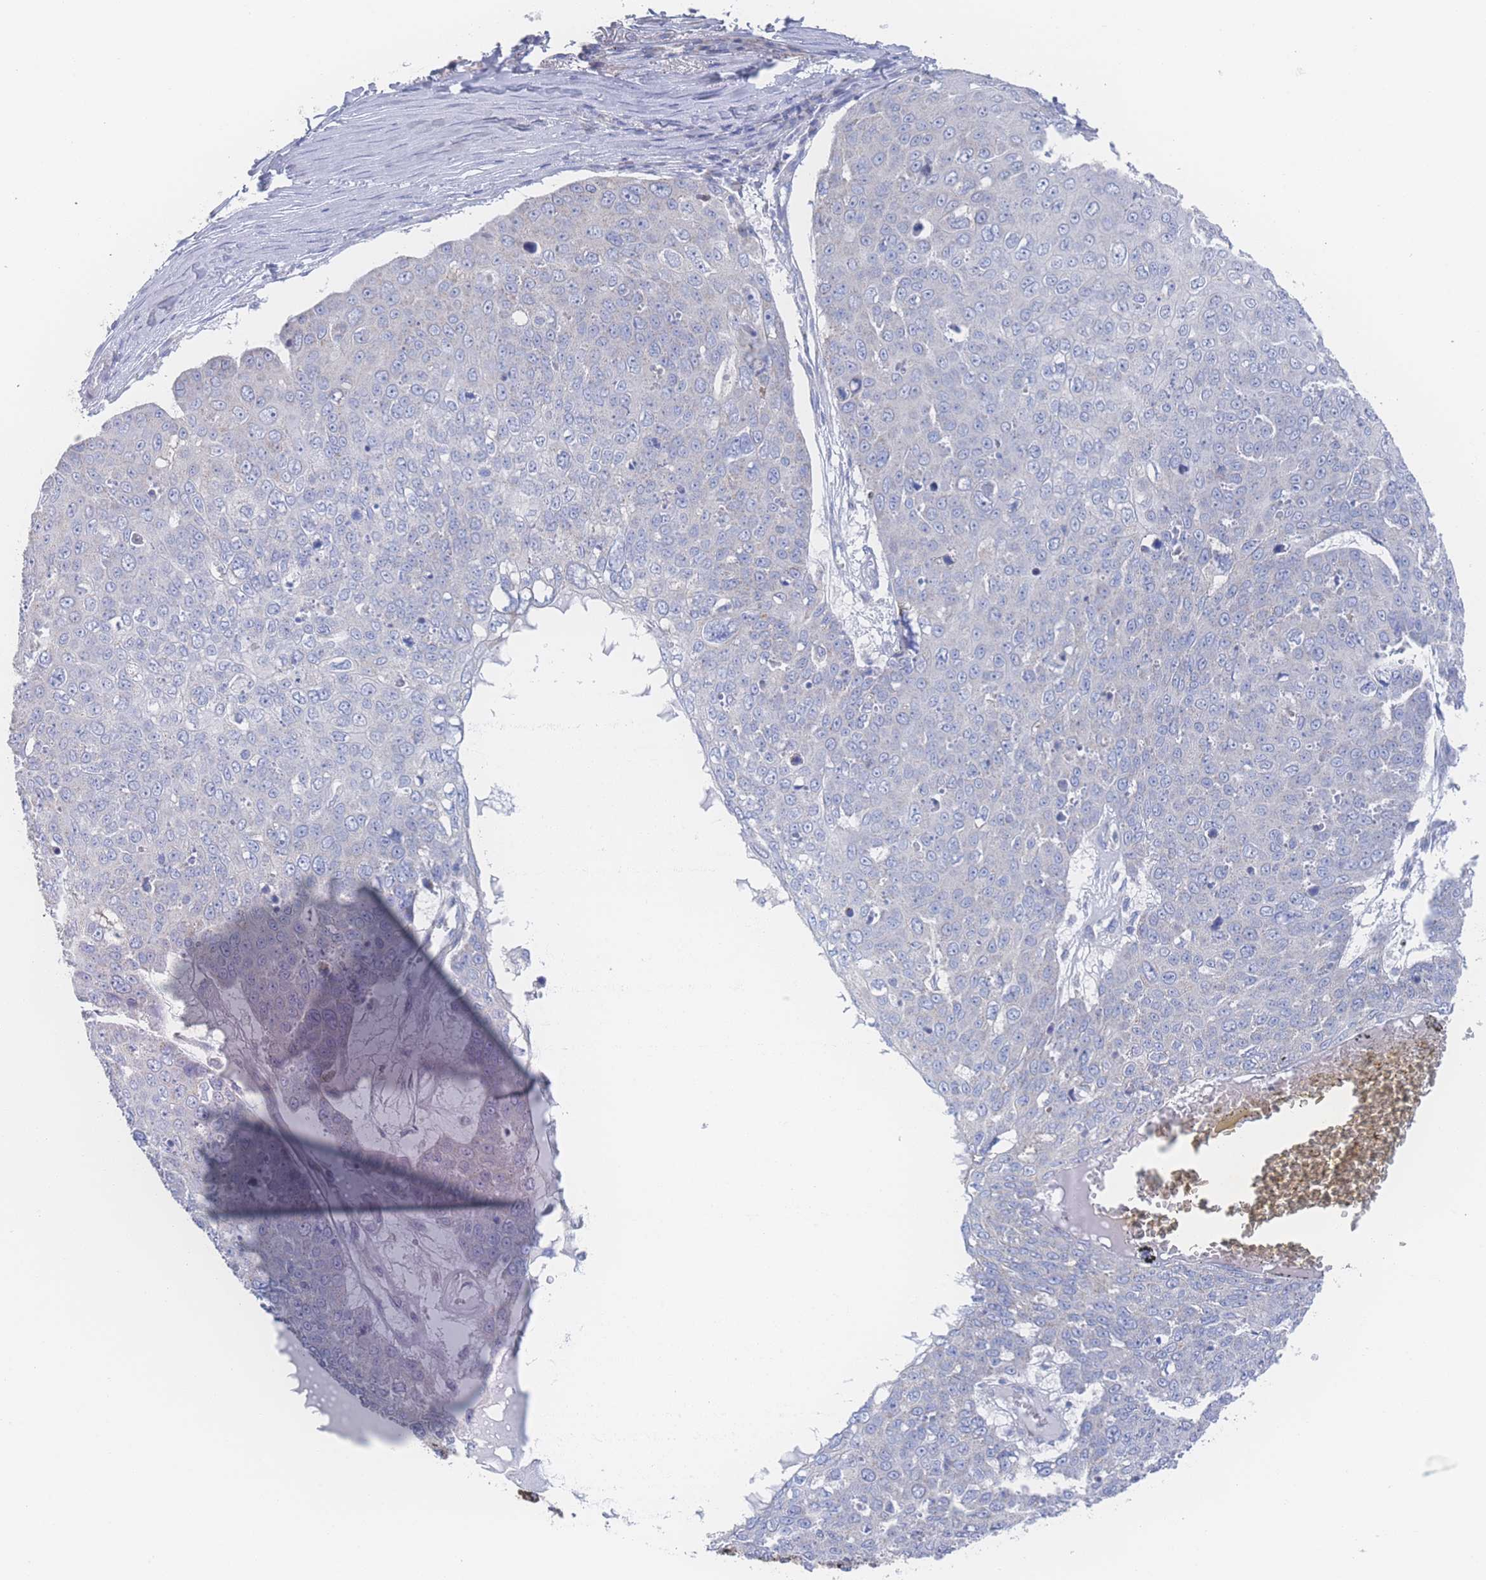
{"staining": {"intensity": "negative", "quantity": "none", "location": "none"}, "tissue": "skin cancer", "cell_type": "Tumor cells", "image_type": "cancer", "snomed": [{"axis": "morphology", "description": "Squamous cell carcinoma, NOS"}, {"axis": "topography", "description": "Skin"}], "caption": "Tumor cells are negative for brown protein staining in skin cancer (squamous cell carcinoma).", "gene": "SNPH", "patient": {"sex": "male", "age": 71}}